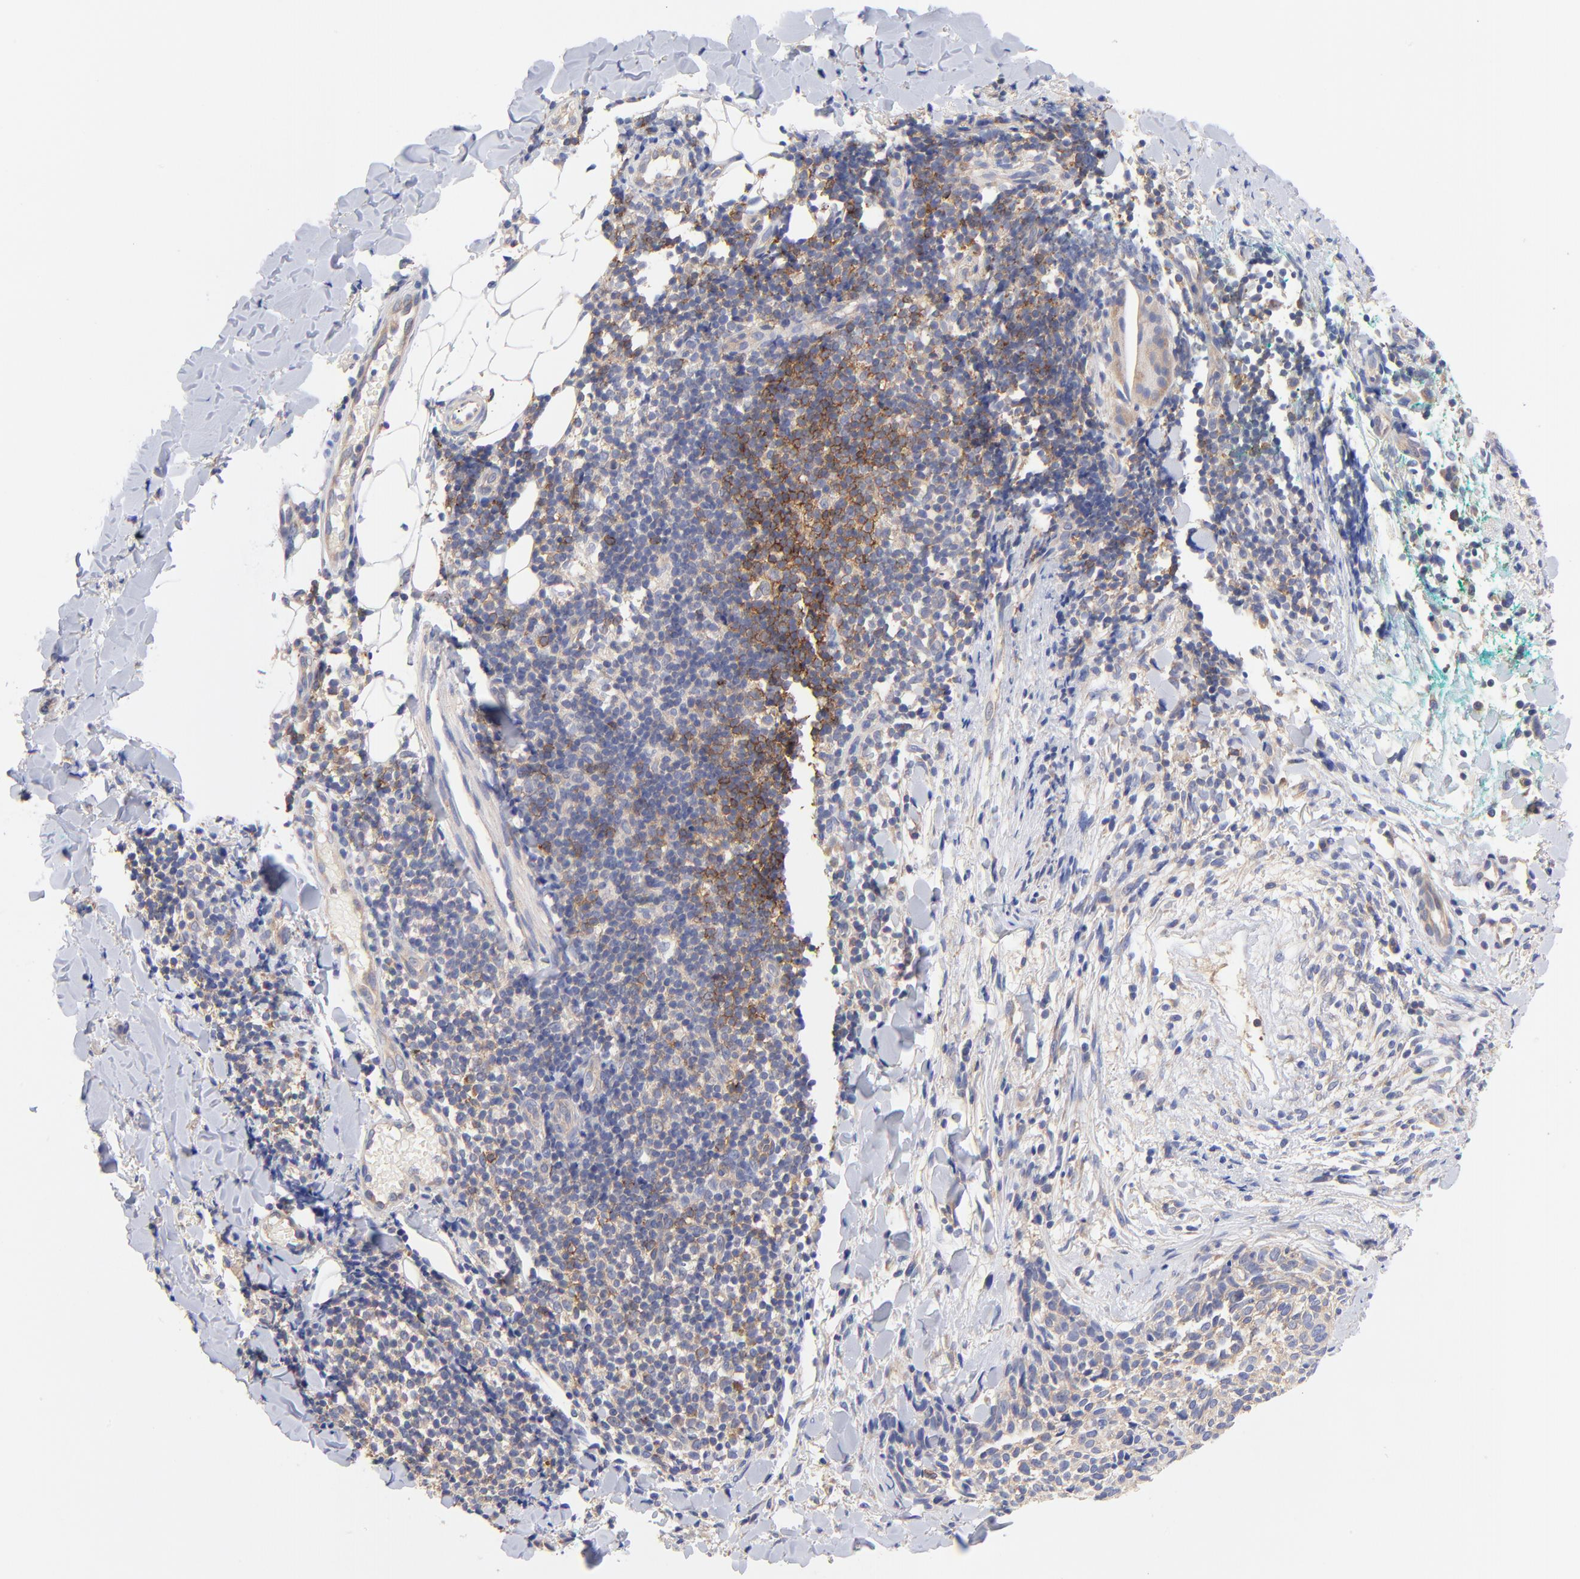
{"staining": {"intensity": "weak", "quantity": ">75%", "location": "cytoplasmic/membranous"}, "tissue": "skin cancer", "cell_type": "Tumor cells", "image_type": "cancer", "snomed": [{"axis": "morphology", "description": "Normal tissue, NOS"}, {"axis": "morphology", "description": "Basal cell carcinoma"}, {"axis": "topography", "description": "Skin"}], "caption": "Immunohistochemistry (DAB) staining of skin cancer (basal cell carcinoma) shows weak cytoplasmic/membranous protein positivity in approximately >75% of tumor cells.", "gene": "TNFRSF13C", "patient": {"sex": "female", "age": 57}}